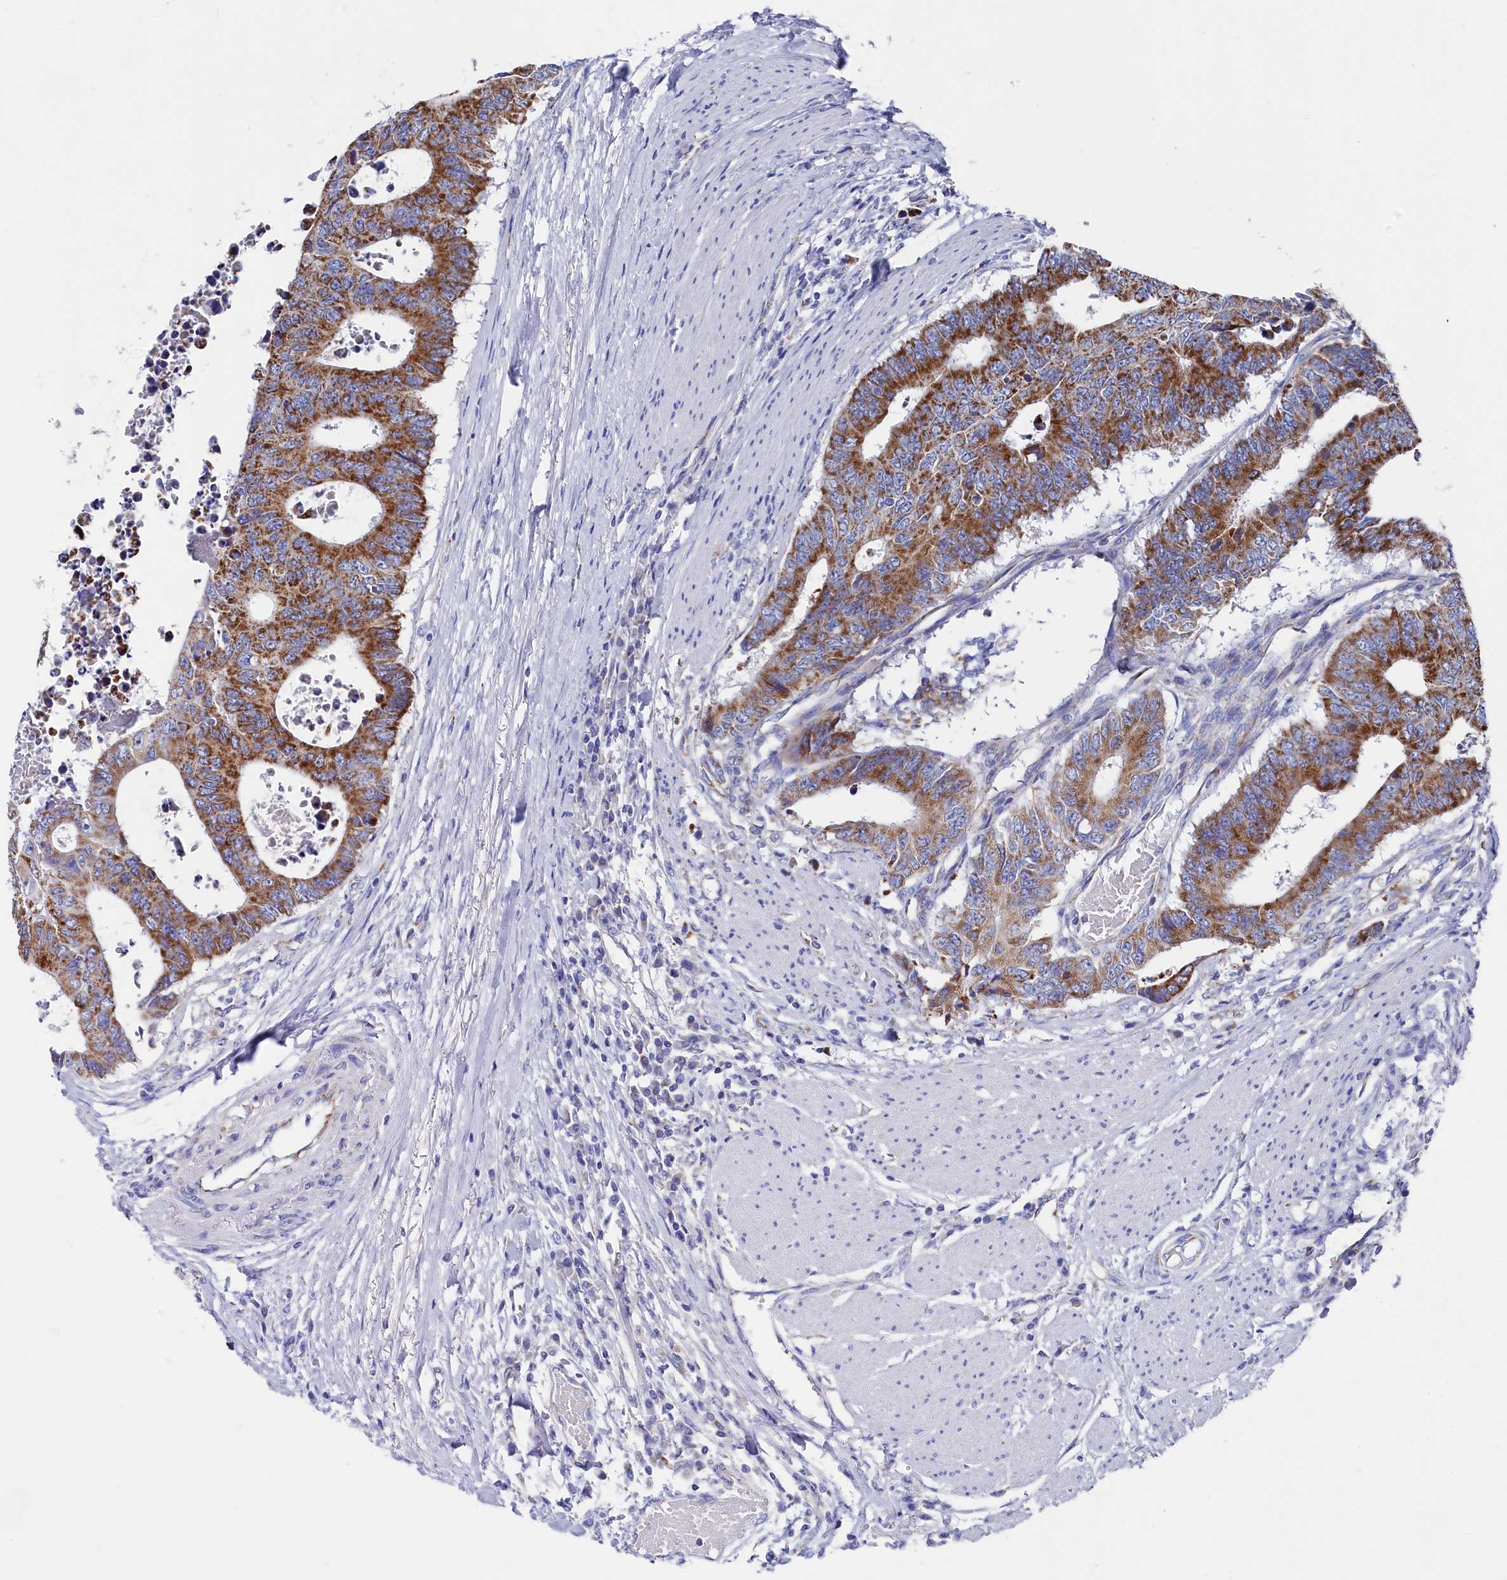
{"staining": {"intensity": "moderate", "quantity": ">75%", "location": "cytoplasmic/membranous"}, "tissue": "colorectal cancer", "cell_type": "Tumor cells", "image_type": "cancer", "snomed": [{"axis": "morphology", "description": "Adenocarcinoma, NOS"}, {"axis": "topography", "description": "Rectum"}], "caption": "A histopathology image of human colorectal adenocarcinoma stained for a protein shows moderate cytoplasmic/membranous brown staining in tumor cells.", "gene": "MMAB", "patient": {"sex": "male", "age": 84}}